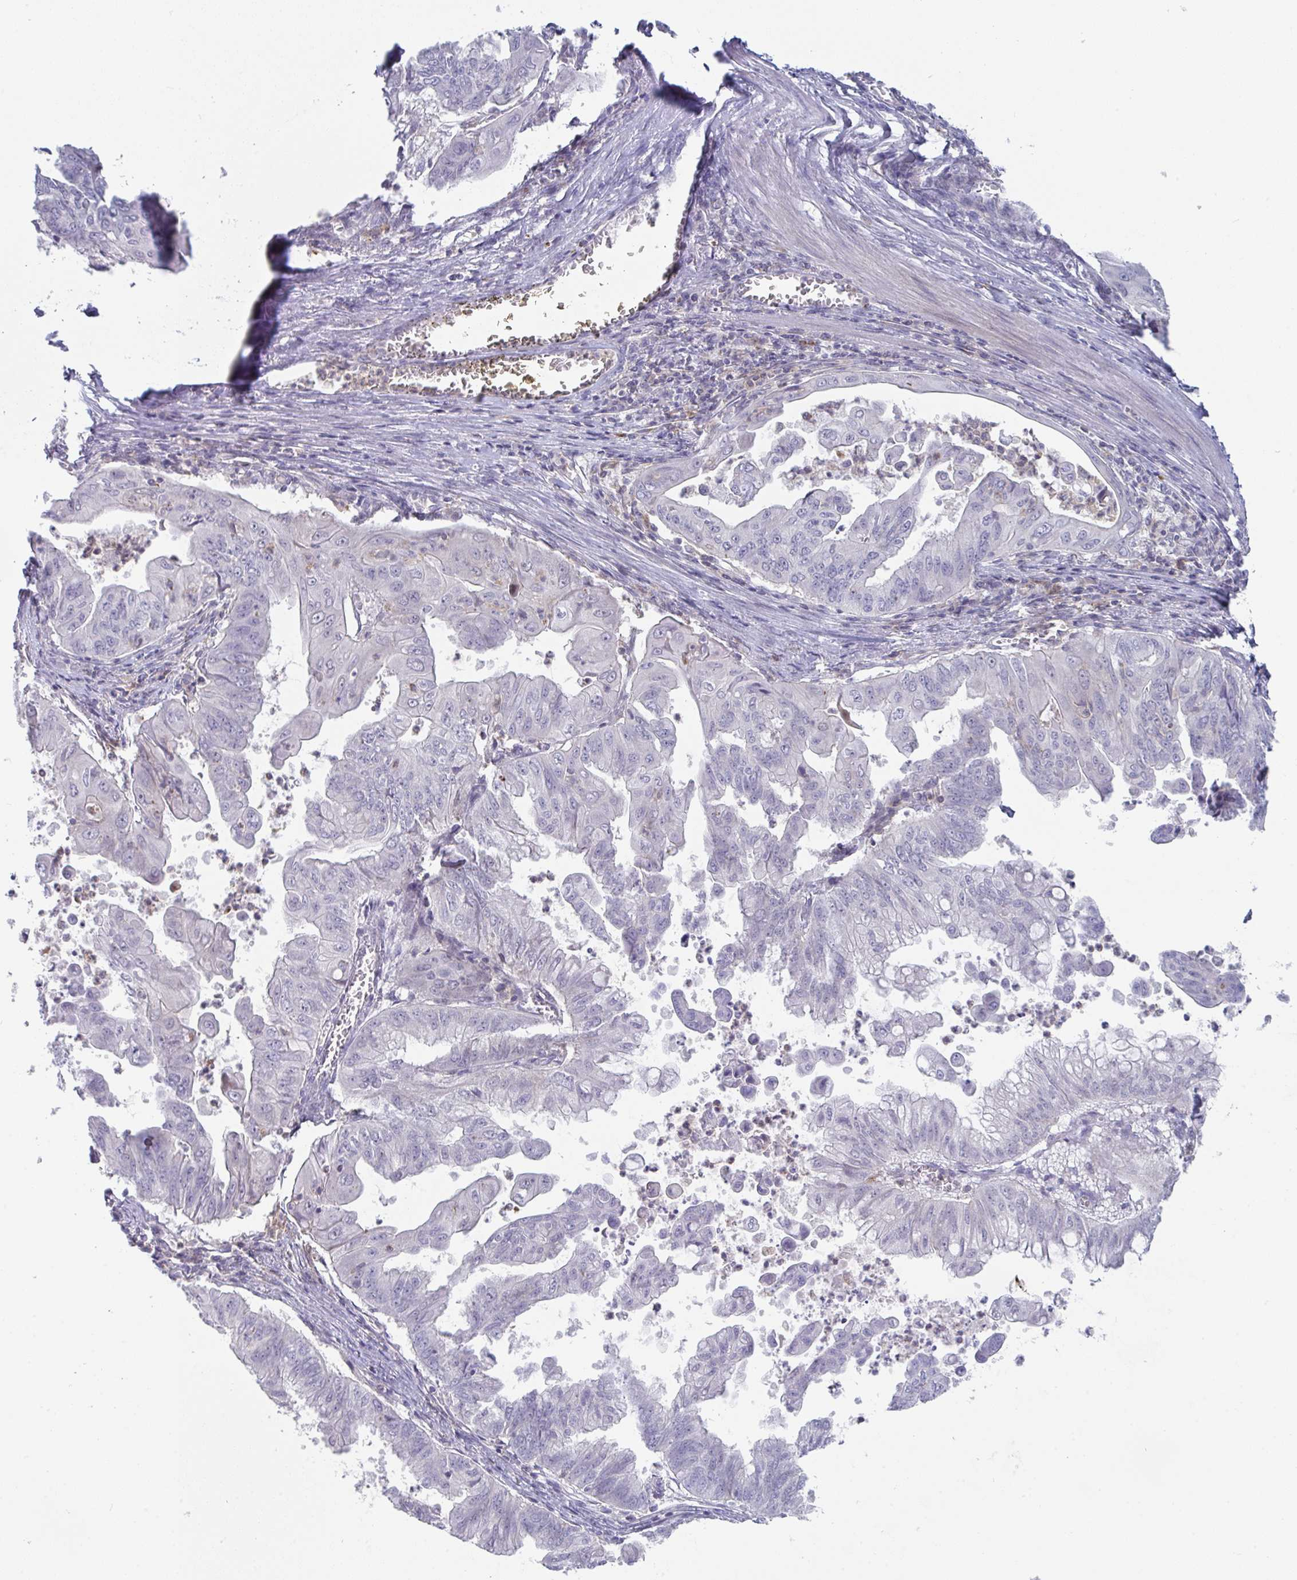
{"staining": {"intensity": "negative", "quantity": "none", "location": "none"}, "tissue": "stomach cancer", "cell_type": "Tumor cells", "image_type": "cancer", "snomed": [{"axis": "morphology", "description": "Adenocarcinoma, NOS"}, {"axis": "topography", "description": "Stomach, upper"}], "caption": "An image of stomach cancer stained for a protein displays no brown staining in tumor cells.", "gene": "DISP2", "patient": {"sex": "male", "age": 80}}